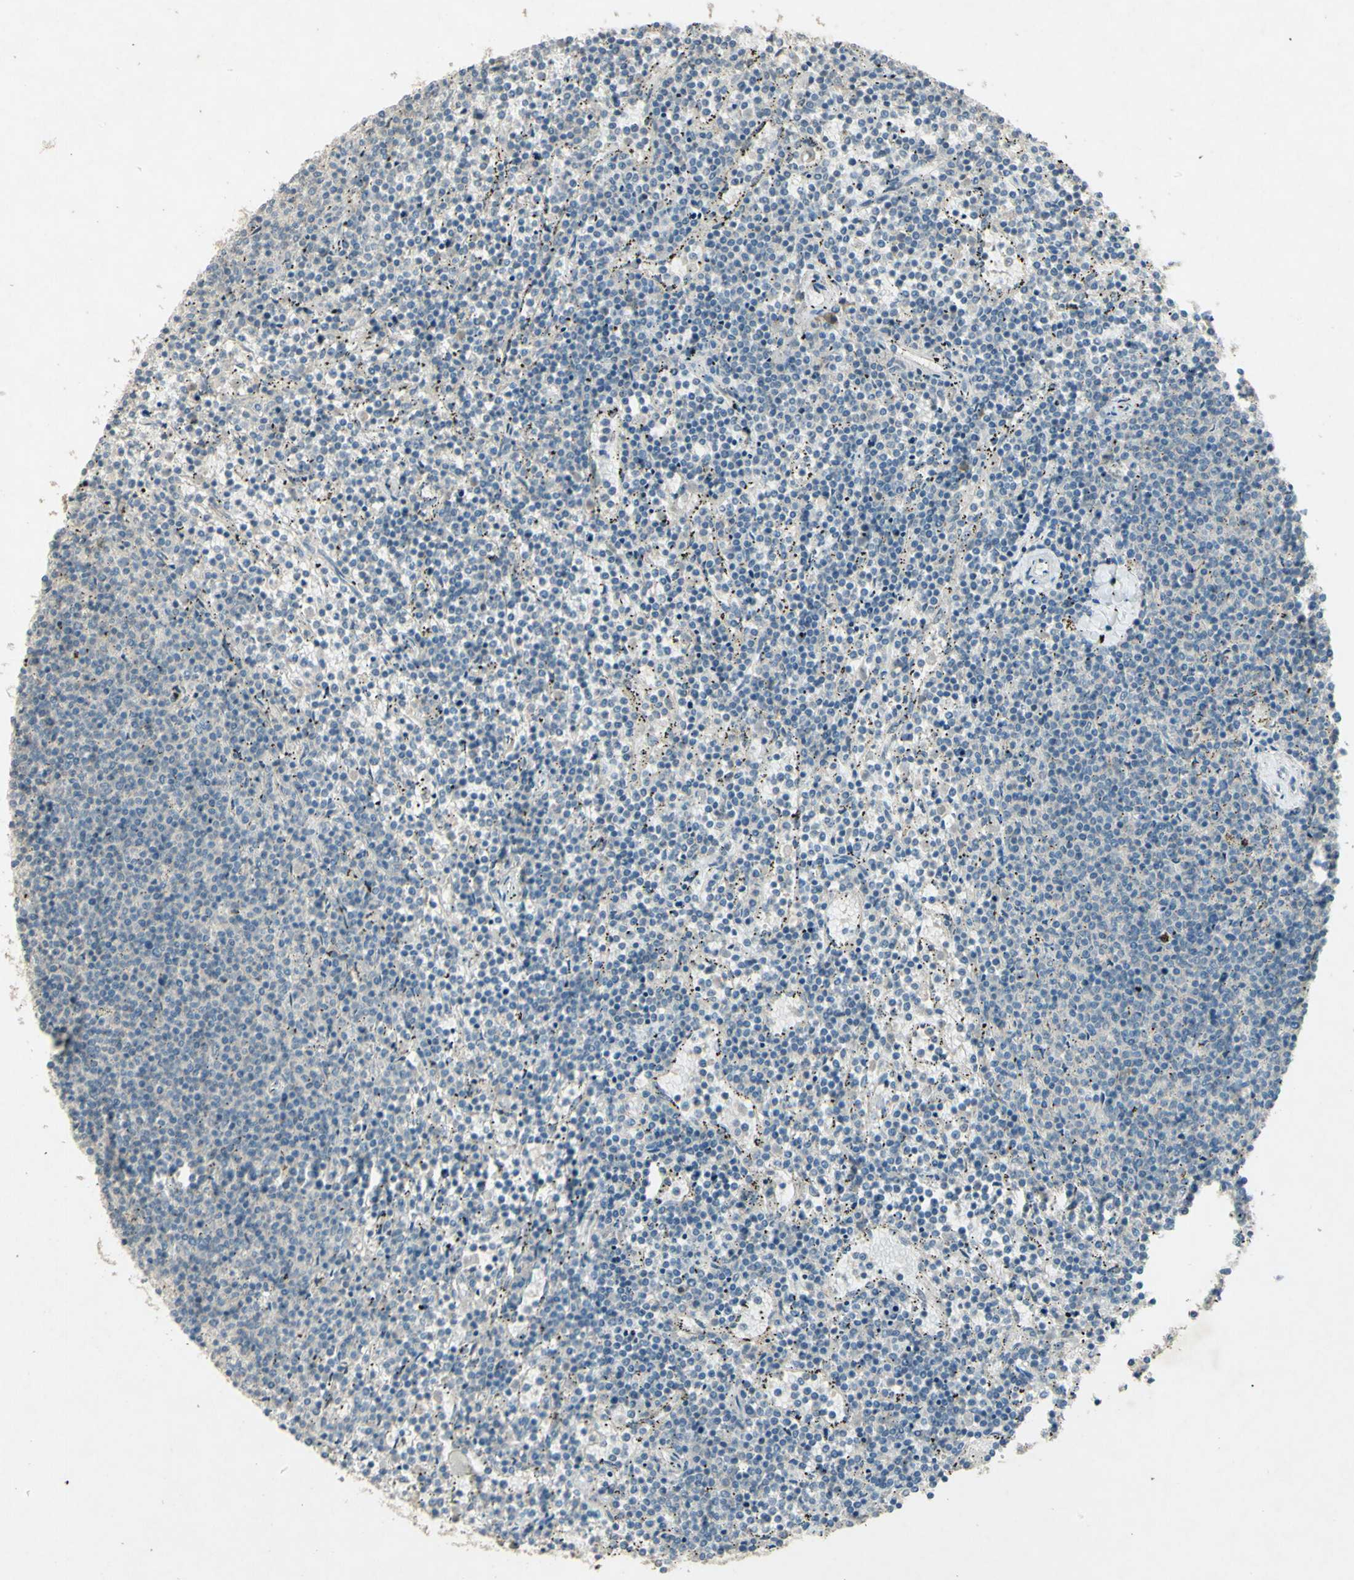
{"staining": {"intensity": "negative", "quantity": "none", "location": "none"}, "tissue": "lymphoma", "cell_type": "Tumor cells", "image_type": "cancer", "snomed": [{"axis": "morphology", "description": "Malignant lymphoma, non-Hodgkin's type, Low grade"}, {"axis": "topography", "description": "Spleen"}], "caption": "An immunohistochemistry (IHC) photomicrograph of low-grade malignant lymphoma, non-Hodgkin's type is shown. There is no staining in tumor cells of low-grade malignant lymphoma, non-Hodgkin's type.", "gene": "TIMM21", "patient": {"sex": "female", "age": 50}}